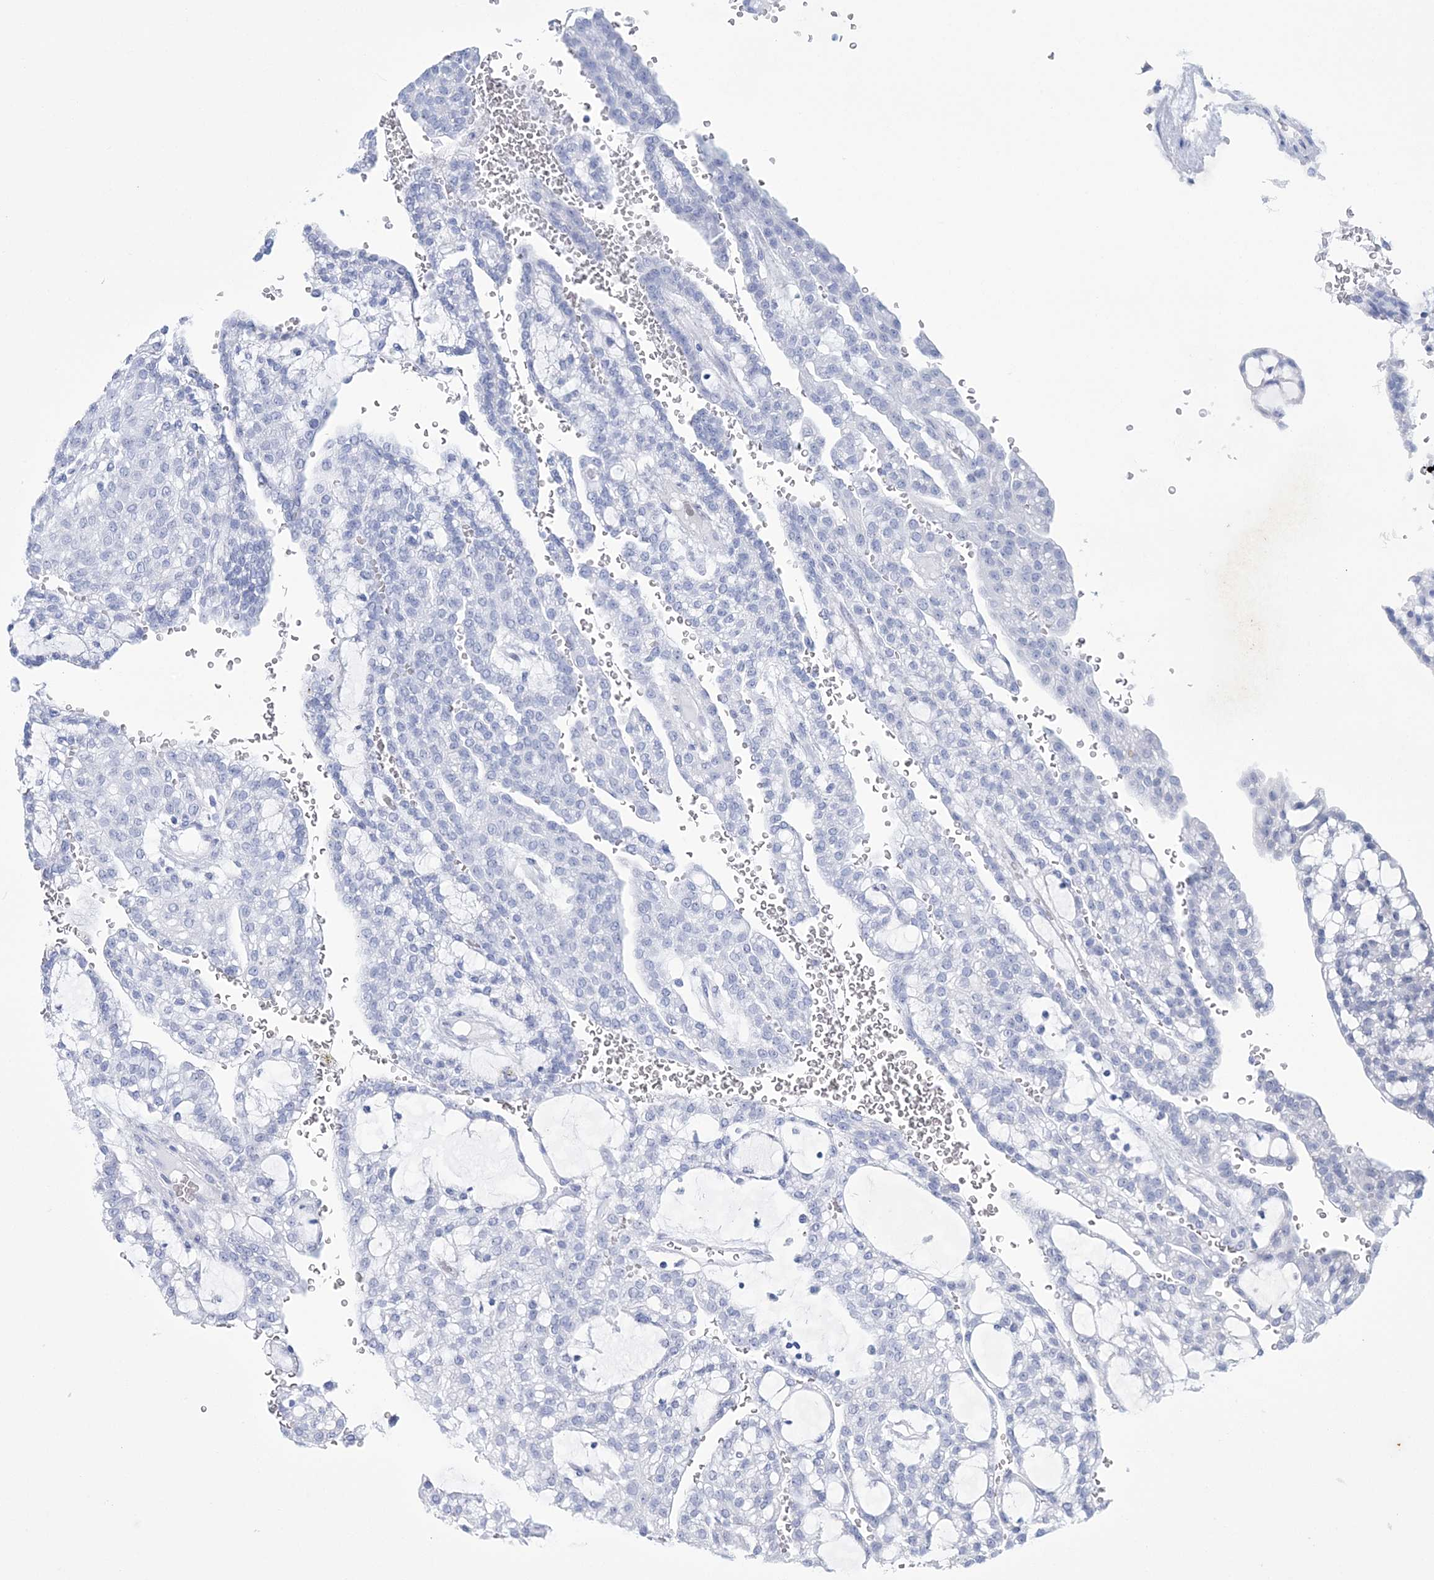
{"staining": {"intensity": "negative", "quantity": "none", "location": "none"}, "tissue": "renal cancer", "cell_type": "Tumor cells", "image_type": "cancer", "snomed": [{"axis": "morphology", "description": "Adenocarcinoma, NOS"}, {"axis": "topography", "description": "Kidney"}], "caption": "DAB (3,3'-diaminobenzidine) immunohistochemical staining of human renal cancer (adenocarcinoma) displays no significant positivity in tumor cells.", "gene": "DPCD", "patient": {"sex": "male", "age": 63}}